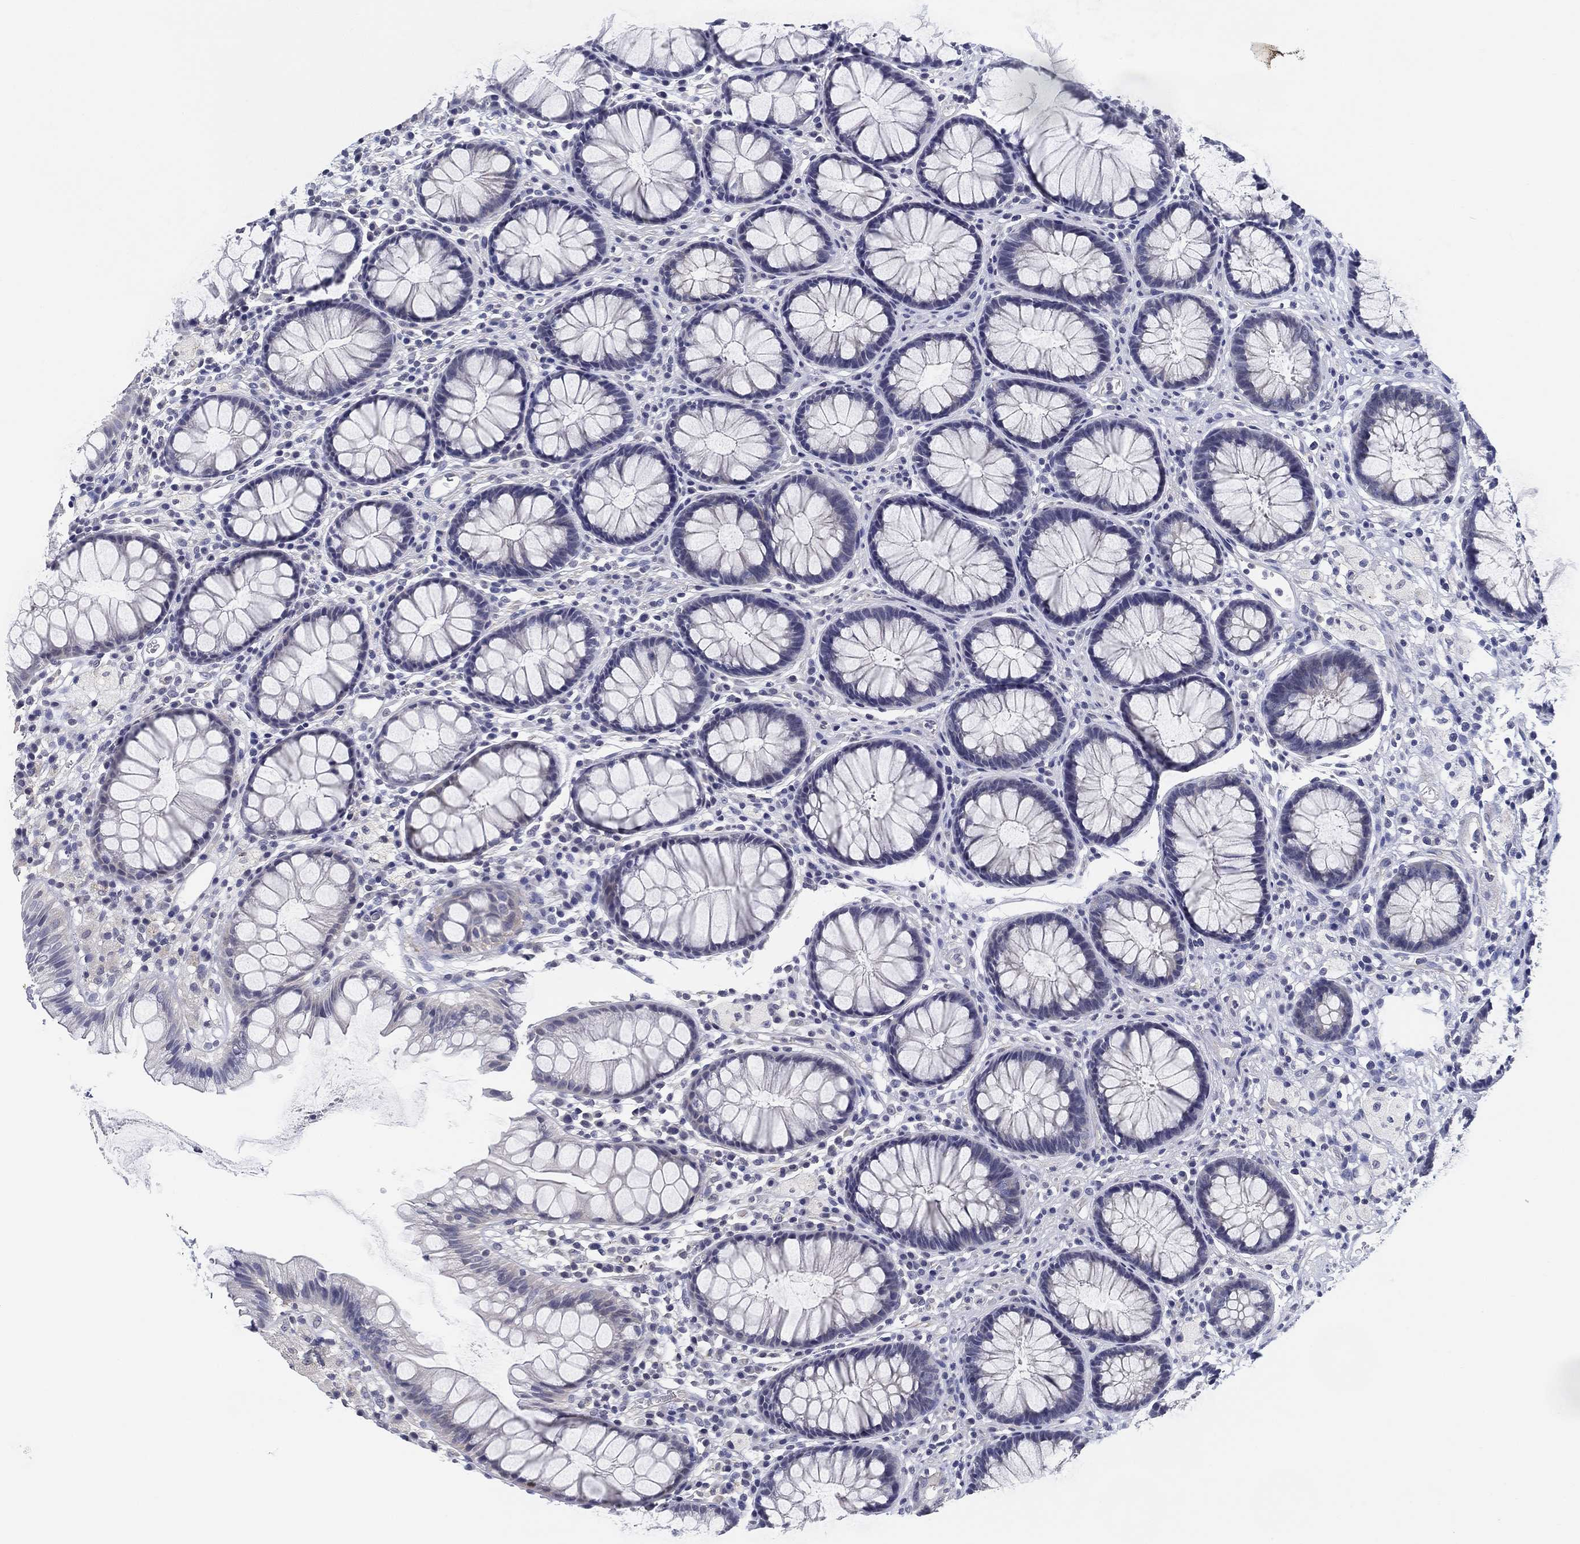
{"staining": {"intensity": "negative", "quantity": "none", "location": "none"}, "tissue": "rectum", "cell_type": "Glandular cells", "image_type": "normal", "snomed": [{"axis": "morphology", "description": "Normal tissue, NOS"}, {"axis": "topography", "description": "Rectum"}], "caption": "Rectum stained for a protein using immunohistochemistry demonstrates no positivity glandular cells.", "gene": "OTUB2", "patient": {"sex": "female", "age": 68}}